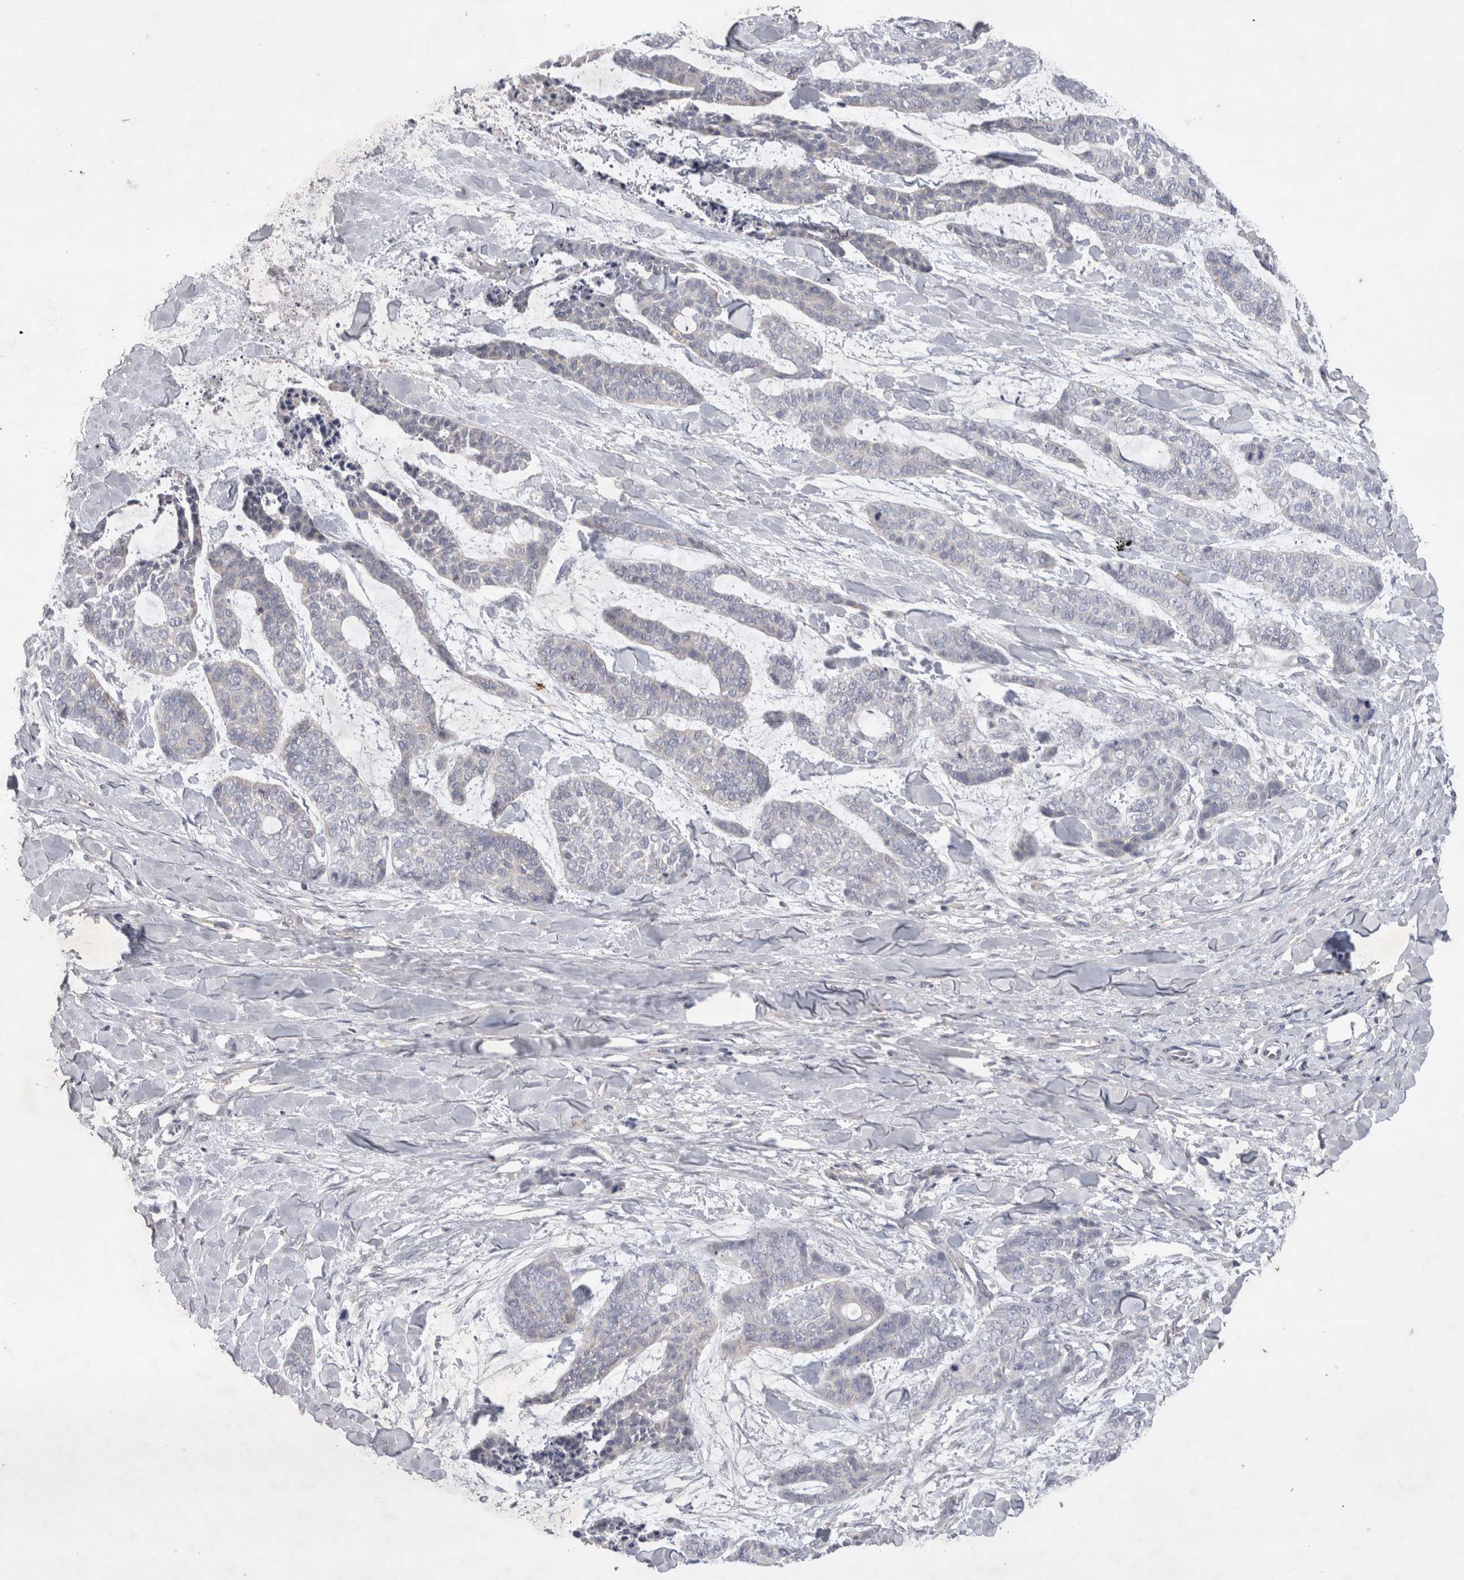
{"staining": {"intensity": "negative", "quantity": "none", "location": "none"}, "tissue": "skin cancer", "cell_type": "Tumor cells", "image_type": "cancer", "snomed": [{"axis": "morphology", "description": "Basal cell carcinoma"}, {"axis": "topography", "description": "Skin"}], "caption": "Protein analysis of skin cancer displays no significant positivity in tumor cells. (Immunohistochemistry (ihc), brightfield microscopy, high magnification).", "gene": "SRD5A3", "patient": {"sex": "female", "age": 64}}